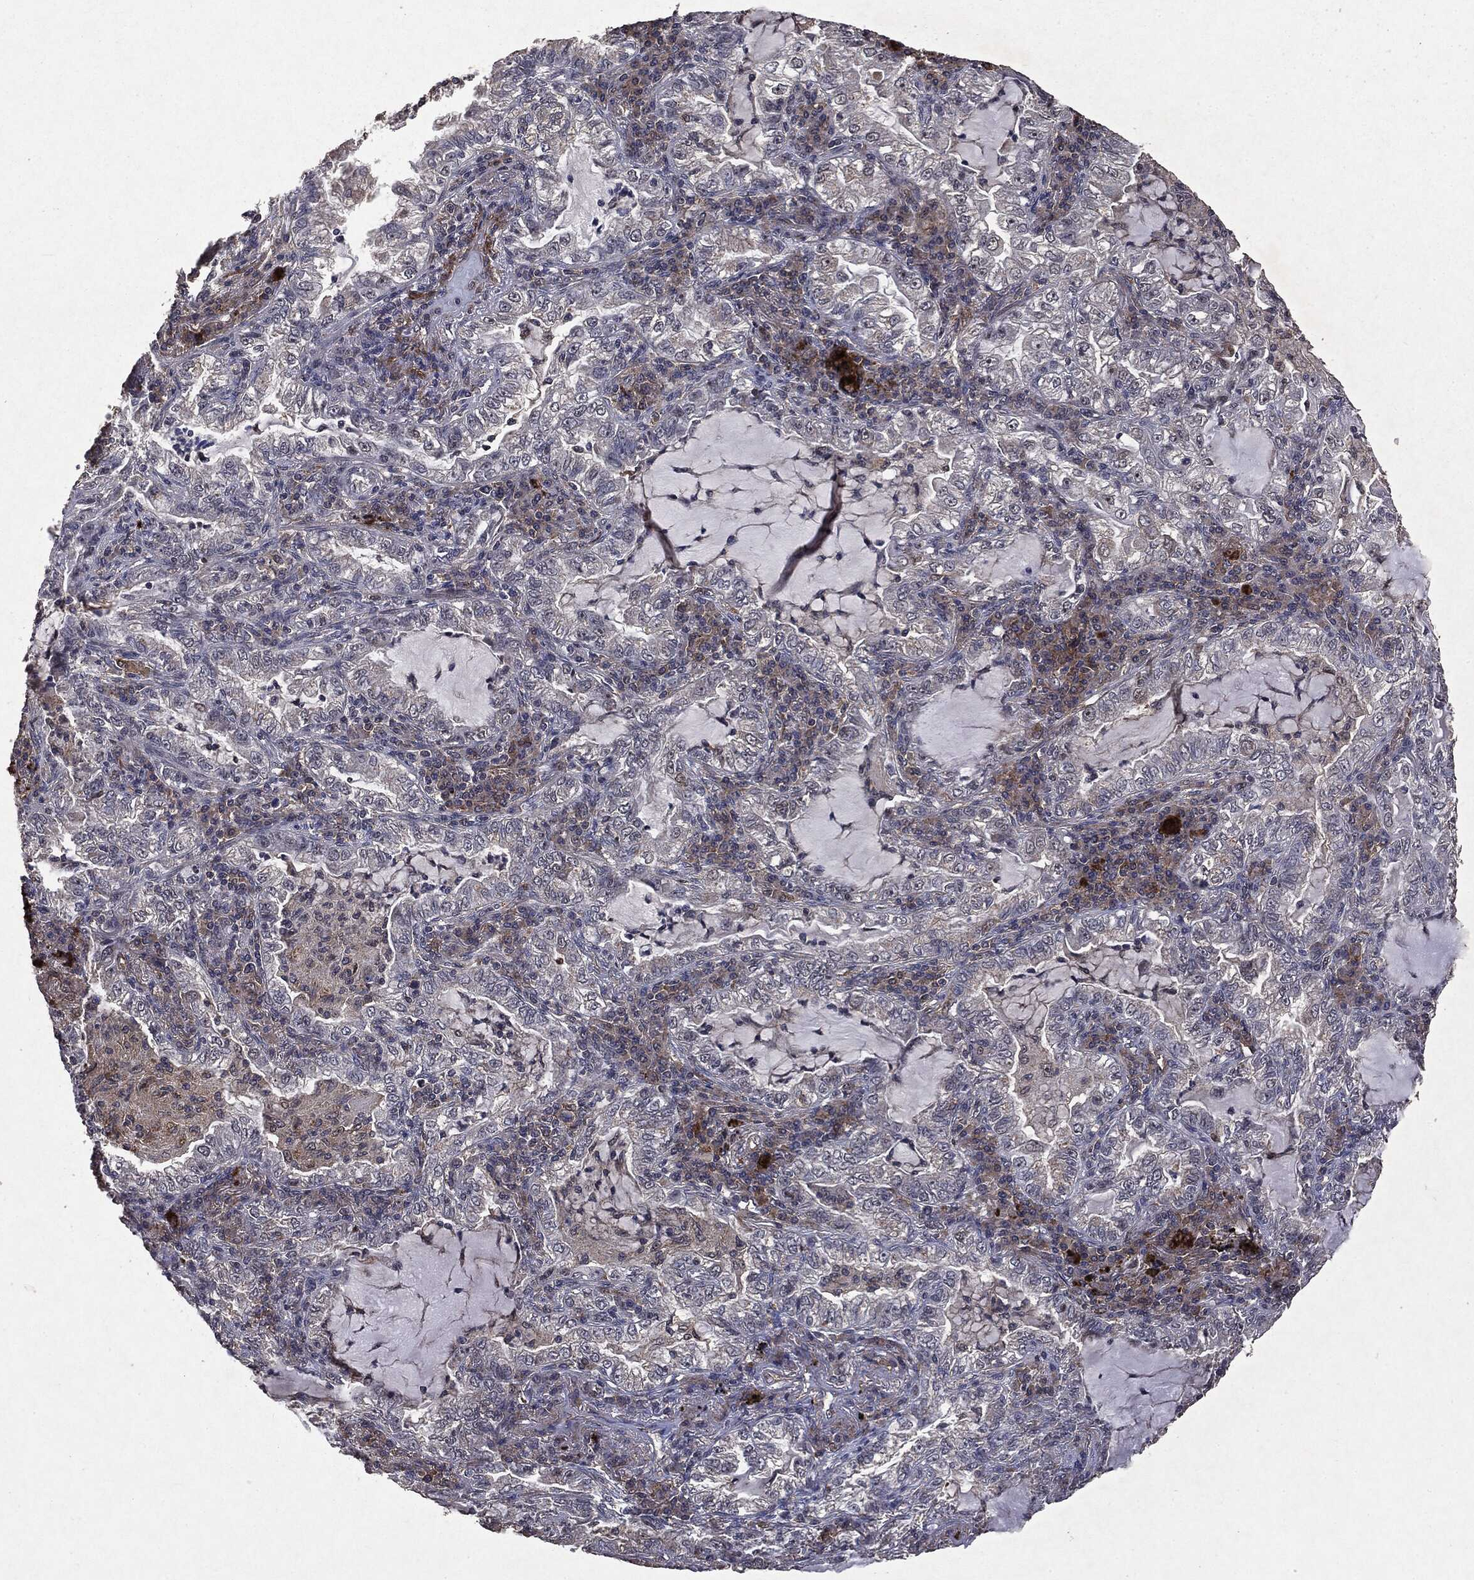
{"staining": {"intensity": "negative", "quantity": "none", "location": "none"}, "tissue": "lung cancer", "cell_type": "Tumor cells", "image_type": "cancer", "snomed": [{"axis": "morphology", "description": "Adenocarcinoma, NOS"}, {"axis": "topography", "description": "Lung"}], "caption": "This is an immunohistochemistry histopathology image of human lung adenocarcinoma. There is no staining in tumor cells.", "gene": "PTEN", "patient": {"sex": "female", "age": 73}}